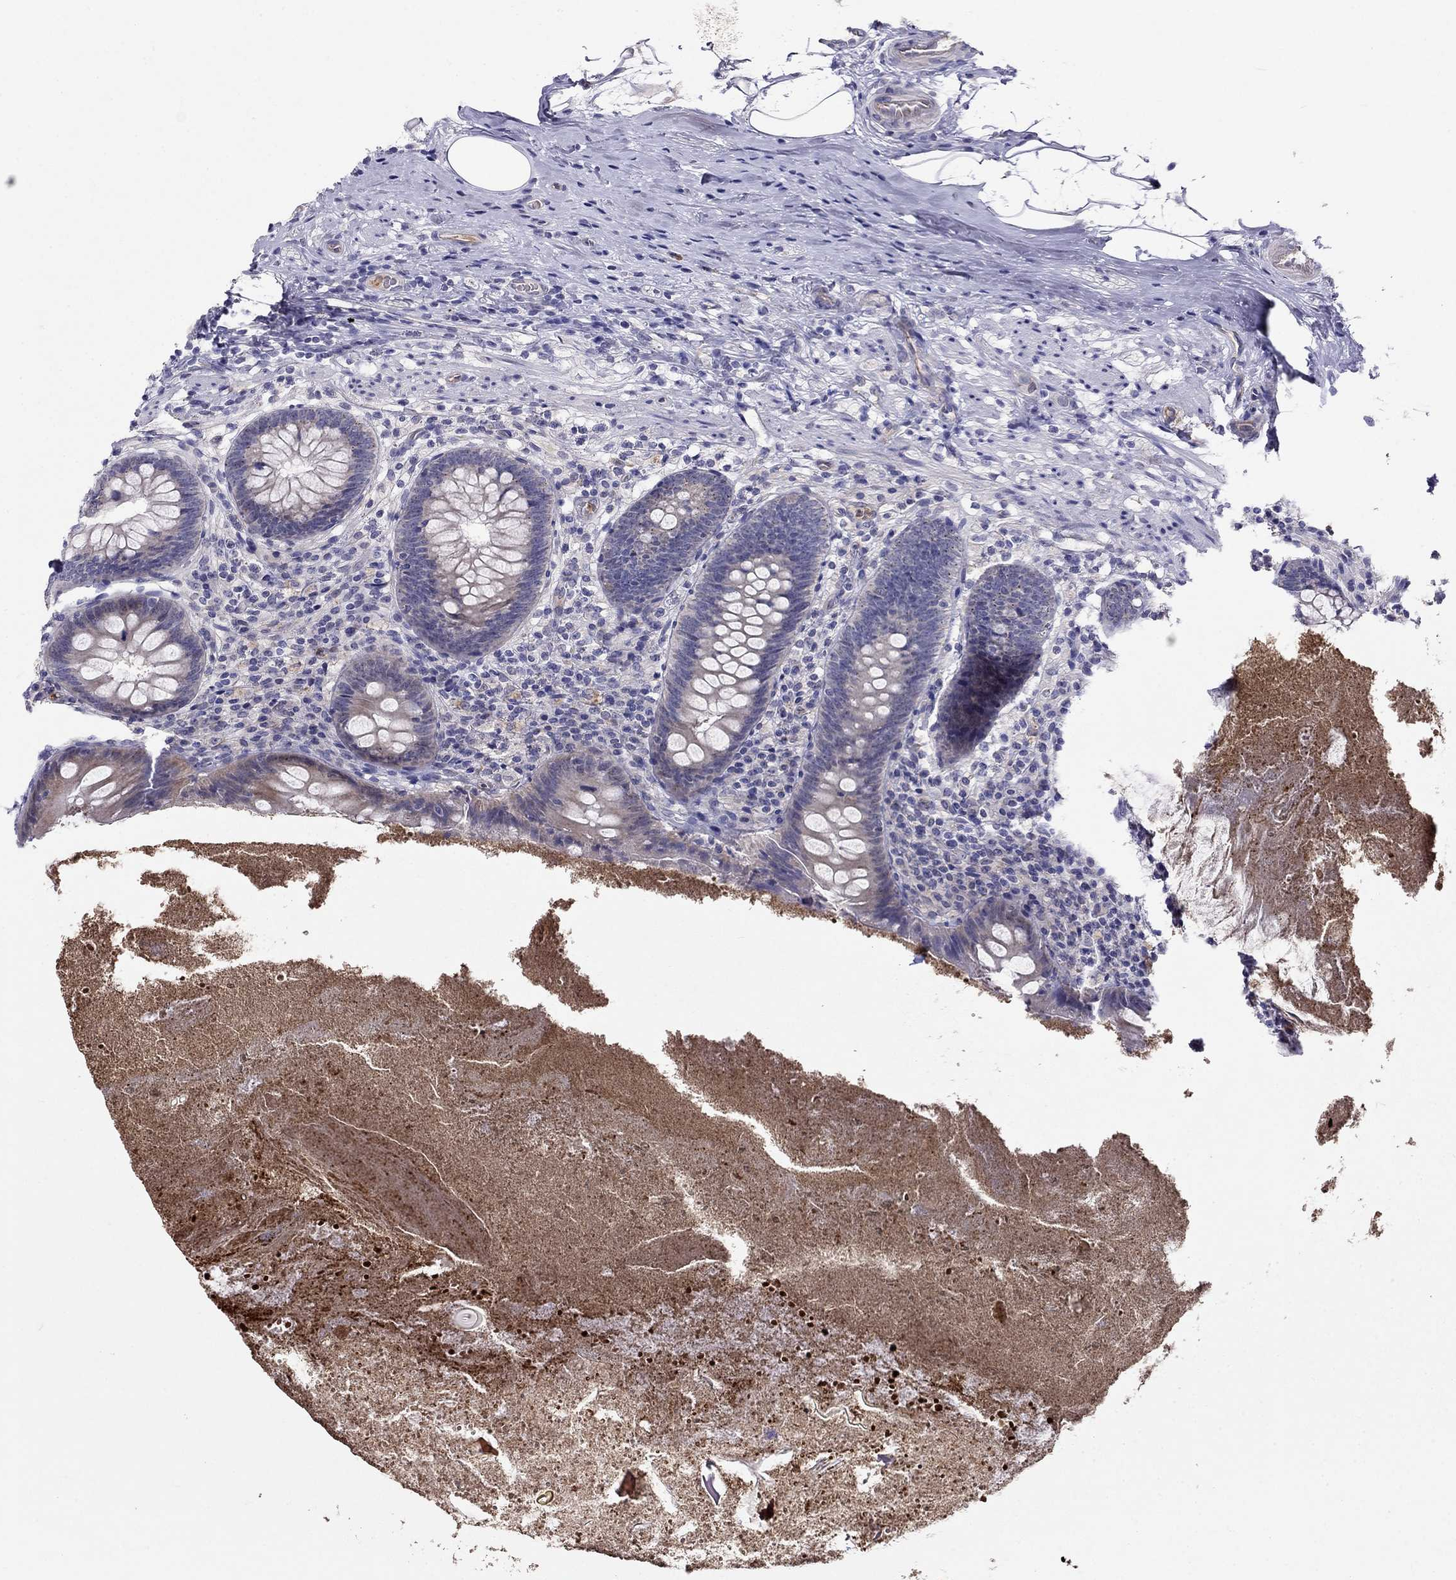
{"staining": {"intensity": "negative", "quantity": "none", "location": "none"}, "tissue": "appendix", "cell_type": "Glandular cells", "image_type": "normal", "snomed": [{"axis": "morphology", "description": "Normal tissue, NOS"}, {"axis": "topography", "description": "Appendix"}], "caption": "Immunohistochemistry (IHC) photomicrograph of benign appendix: appendix stained with DAB (3,3'-diaminobenzidine) exhibits no significant protein staining in glandular cells.", "gene": "SPINT4", "patient": {"sex": "male", "age": 47}}